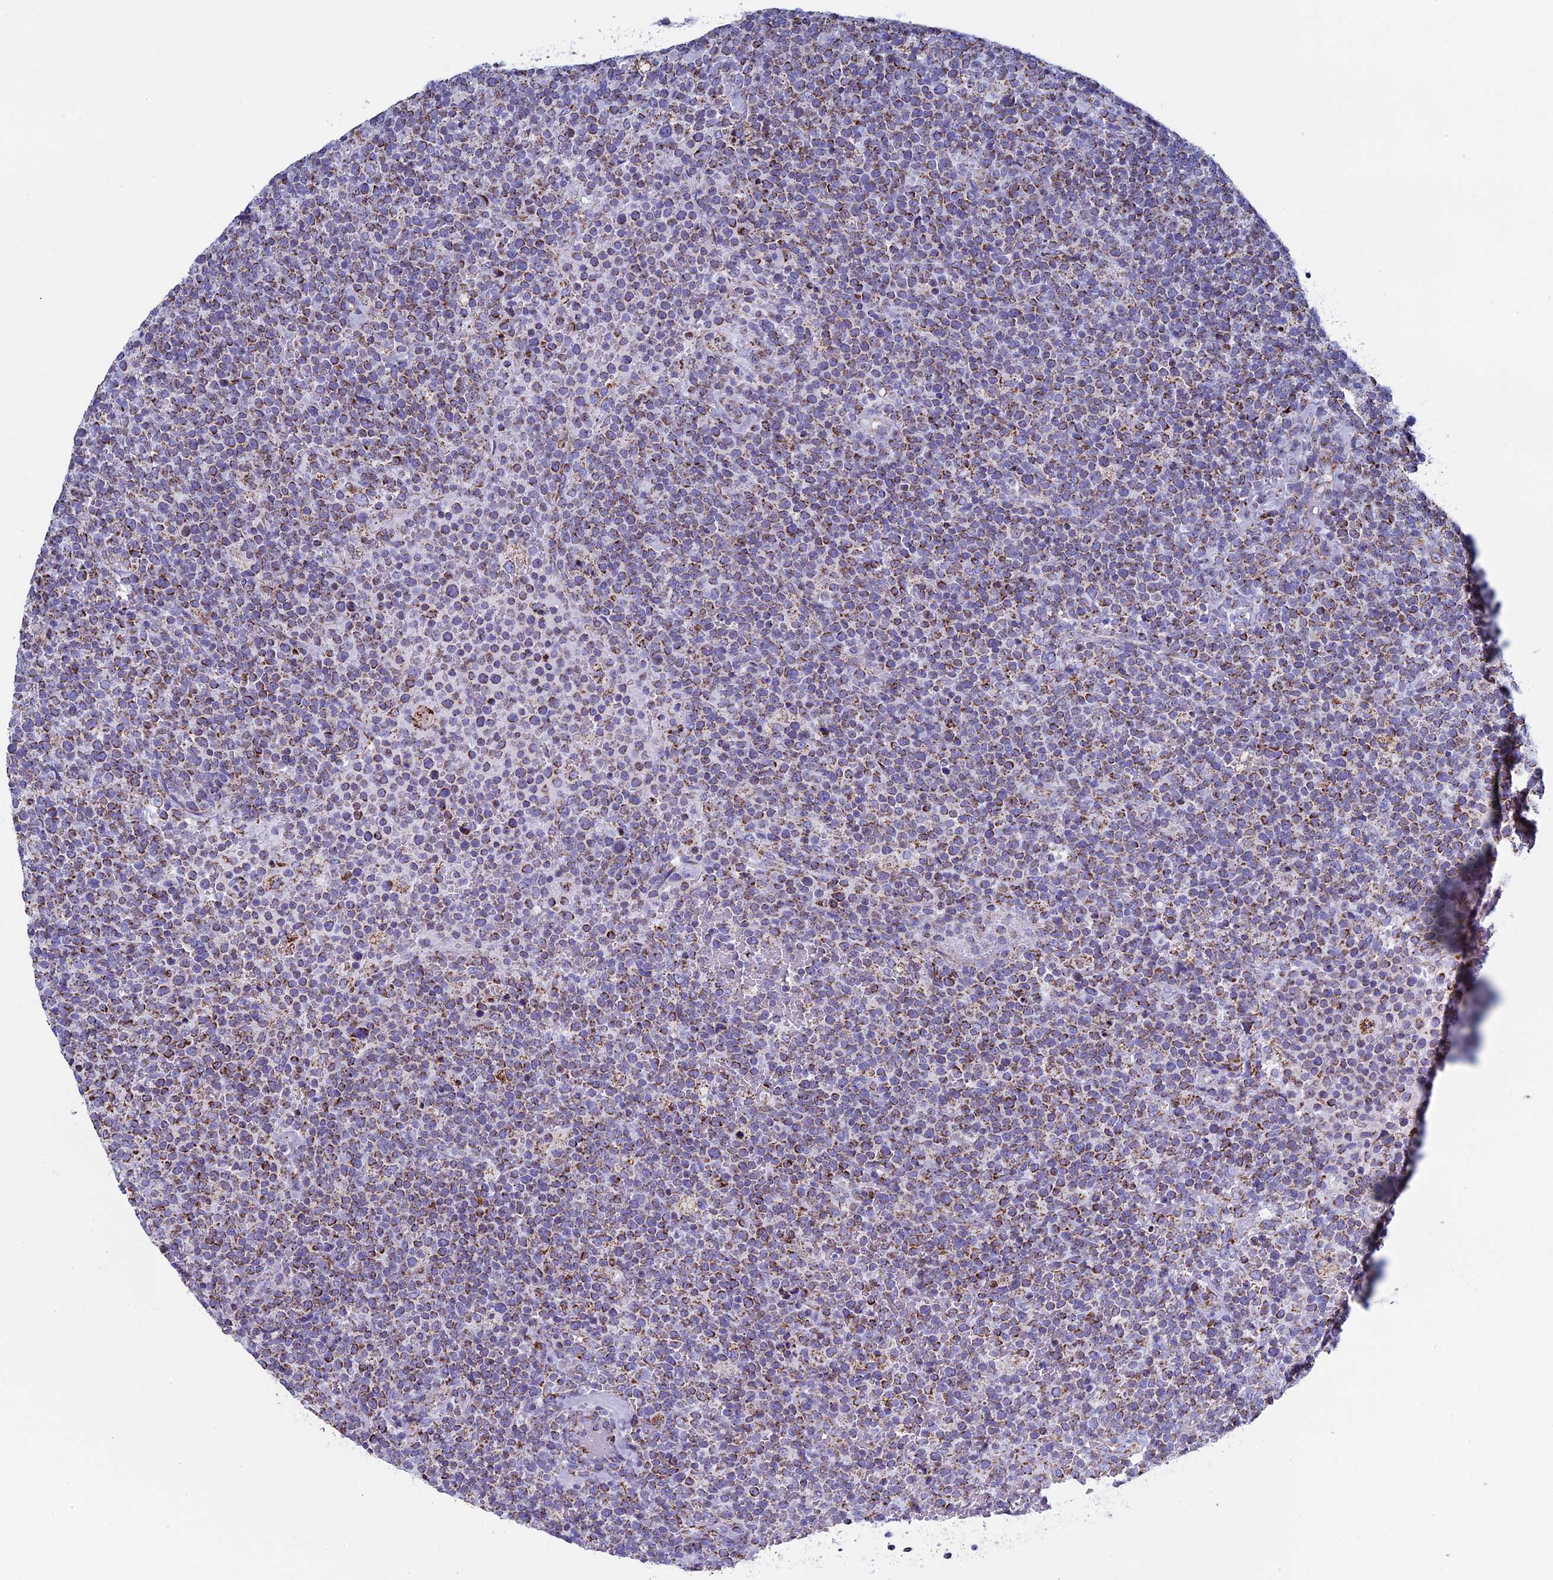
{"staining": {"intensity": "strong", "quantity": ">75%", "location": "cytoplasmic/membranous"}, "tissue": "lymphoma", "cell_type": "Tumor cells", "image_type": "cancer", "snomed": [{"axis": "morphology", "description": "Malignant lymphoma, non-Hodgkin's type, High grade"}, {"axis": "topography", "description": "Lymph node"}], "caption": "IHC photomicrograph of neoplastic tissue: malignant lymphoma, non-Hodgkin's type (high-grade) stained using immunohistochemistry (IHC) reveals high levels of strong protein expression localized specifically in the cytoplasmic/membranous of tumor cells, appearing as a cytoplasmic/membranous brown color.", "gene": "UQCRFS1", "patient": {"sex": "male", "age": 61}}